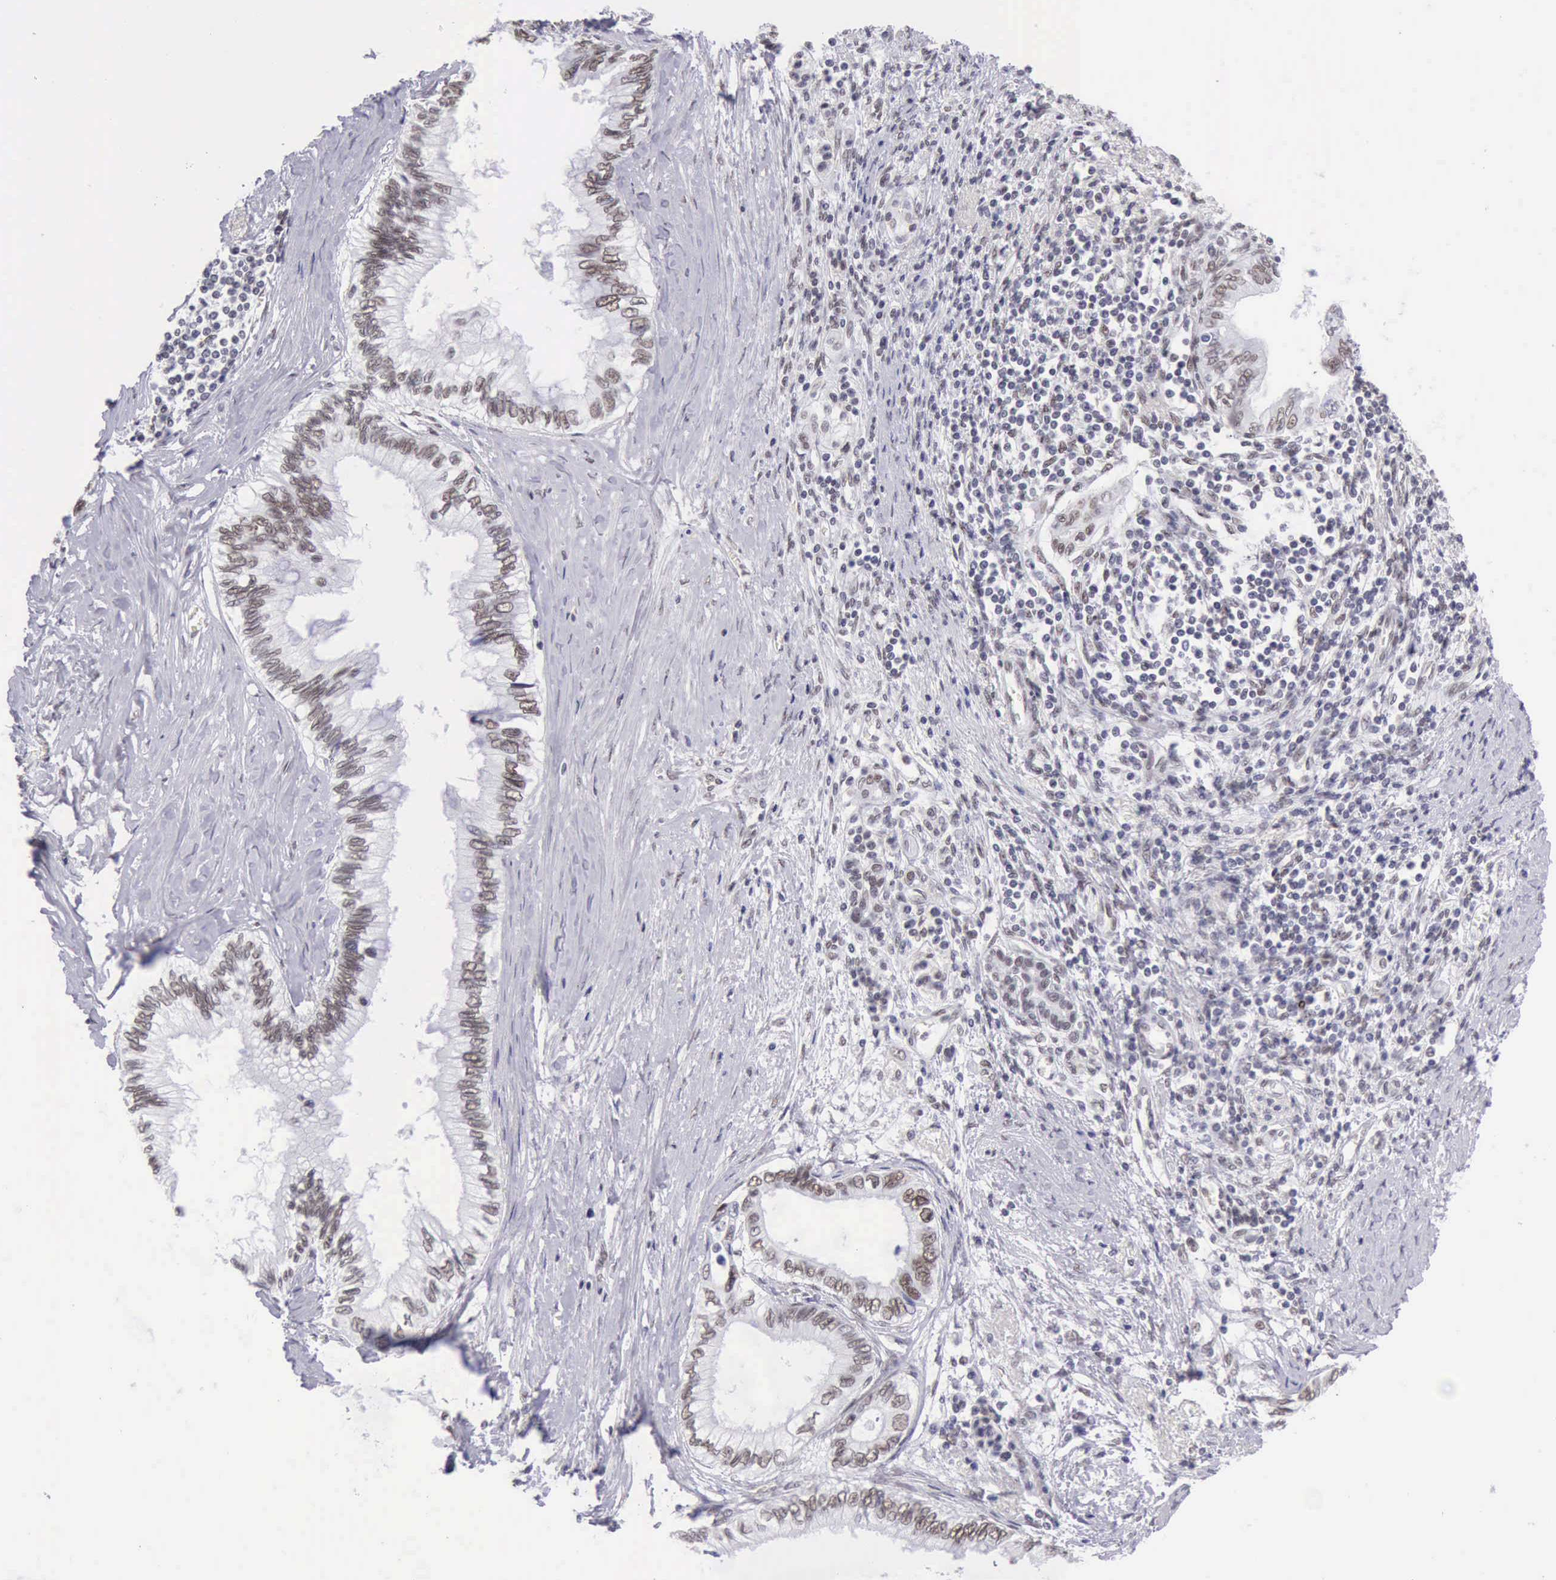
{"staining": {"intensity": "weak", "quantity": "25%-75%", "location": "nuclear"}, "tissue": "pancreatic cancer", "cell_type": "Tumor cells", "image_type": "cancer", "snomed": [{"axis": "morphology", "description": "Adenocarcinoma, NOS"}, {"axis": "topography", "description": "Pancreas"}], "caption": "Pancreatic cancer (adenocarcinoma) stained with a brown dye reveals weak nuclear positive expression in about 25%-75% of tumor cells.", "gene": "EP300", "patient": {"sex": "female", "age": 66}}